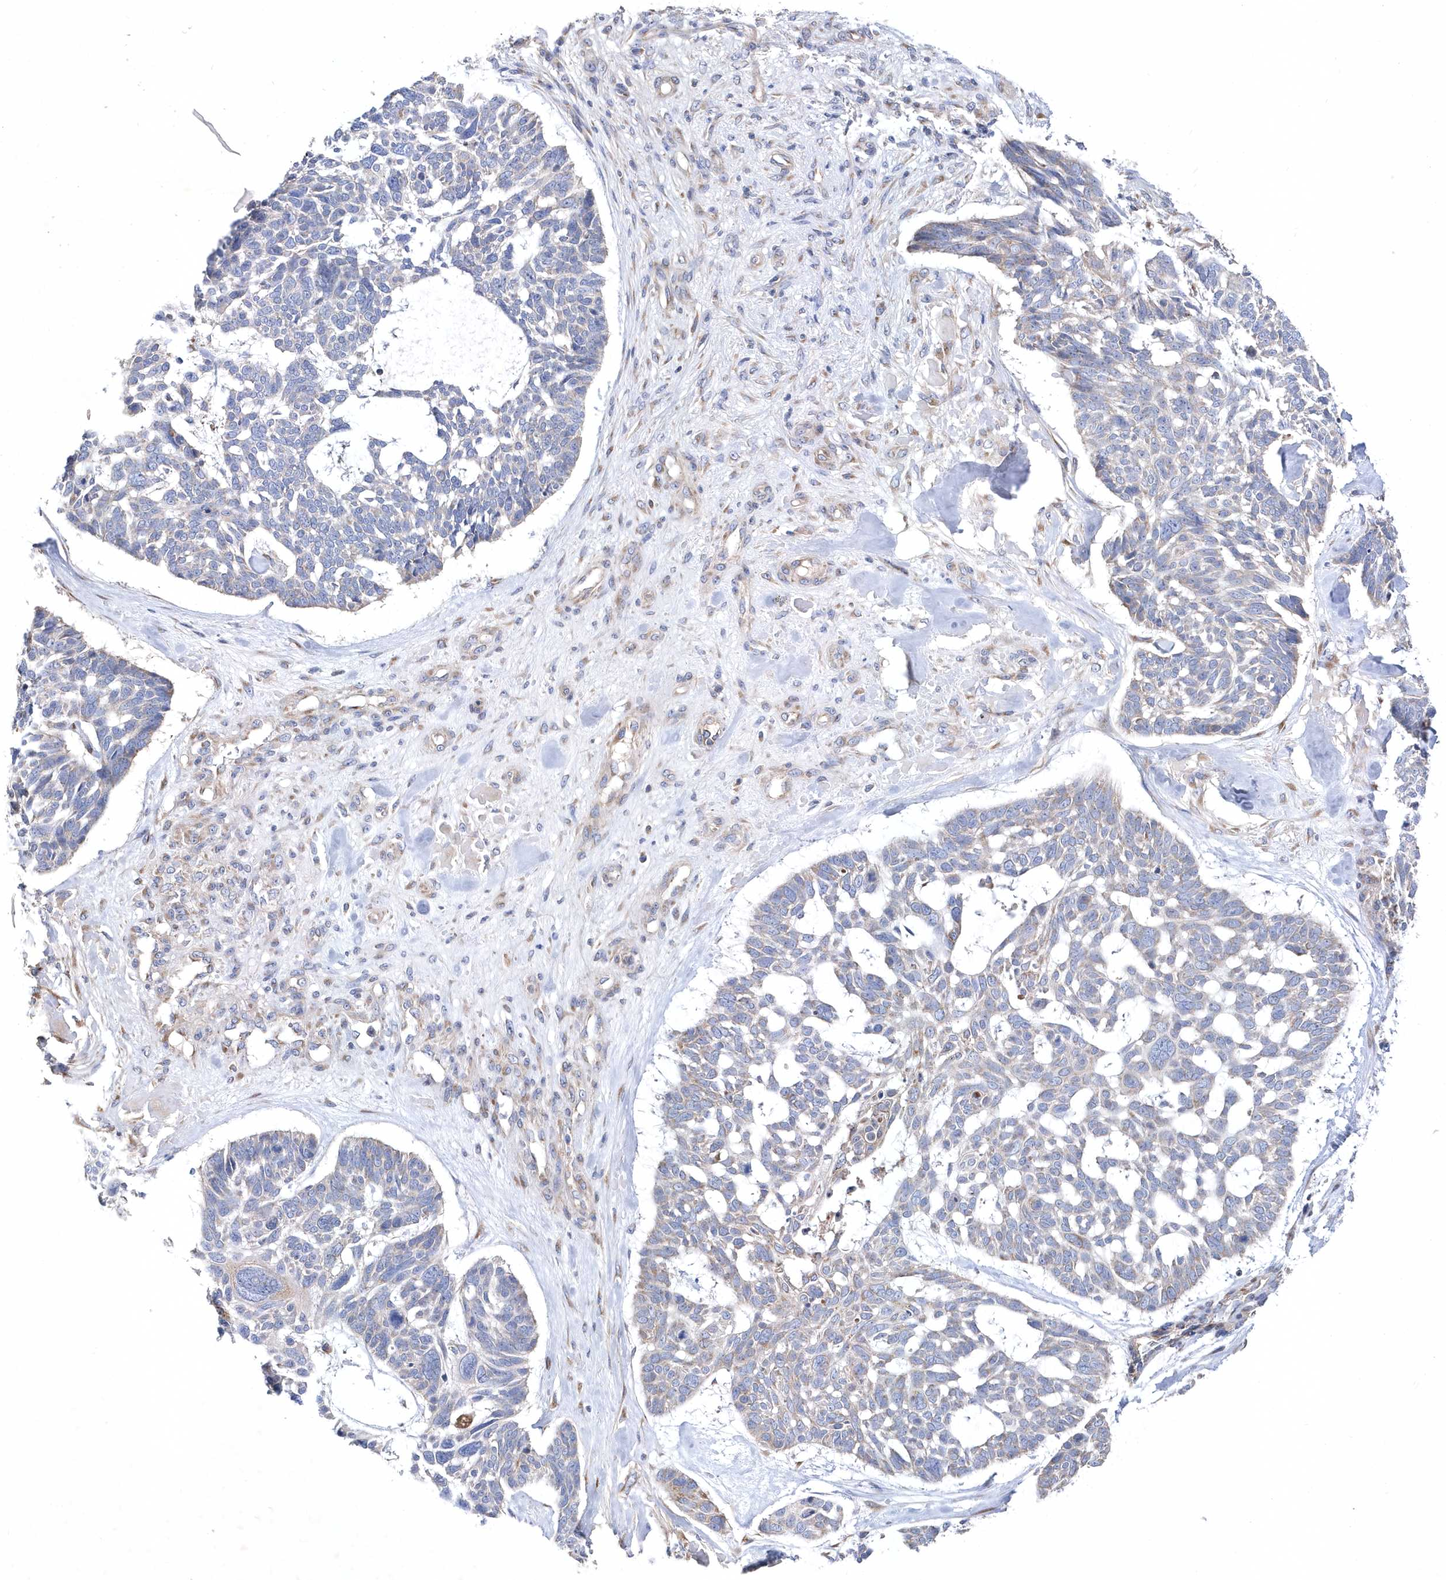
{"staining": {"intensity": "weak", "quantity": "<25%", "location": "cytoplasmic/membranous"}, "tissue": "skin cancer", "cell_type": "Tumor cells", "image_type": "cancer", "snomed": [{"axis": "morphology", "description": "Basal cell carcinoma"}, {"axis": "topography", "description": "Skin"}], "caption": "Immunohistochemistry (IHC) of human skin cancer (basal cell carcinoma) displays no positivity in tumor cells. (DAB (3,3'-diaminobenzidine) IHC visualized using brightfield microscopy, high magnification).", "gene": "METTL8", "patient": {"sex": "male", "age": 88}}